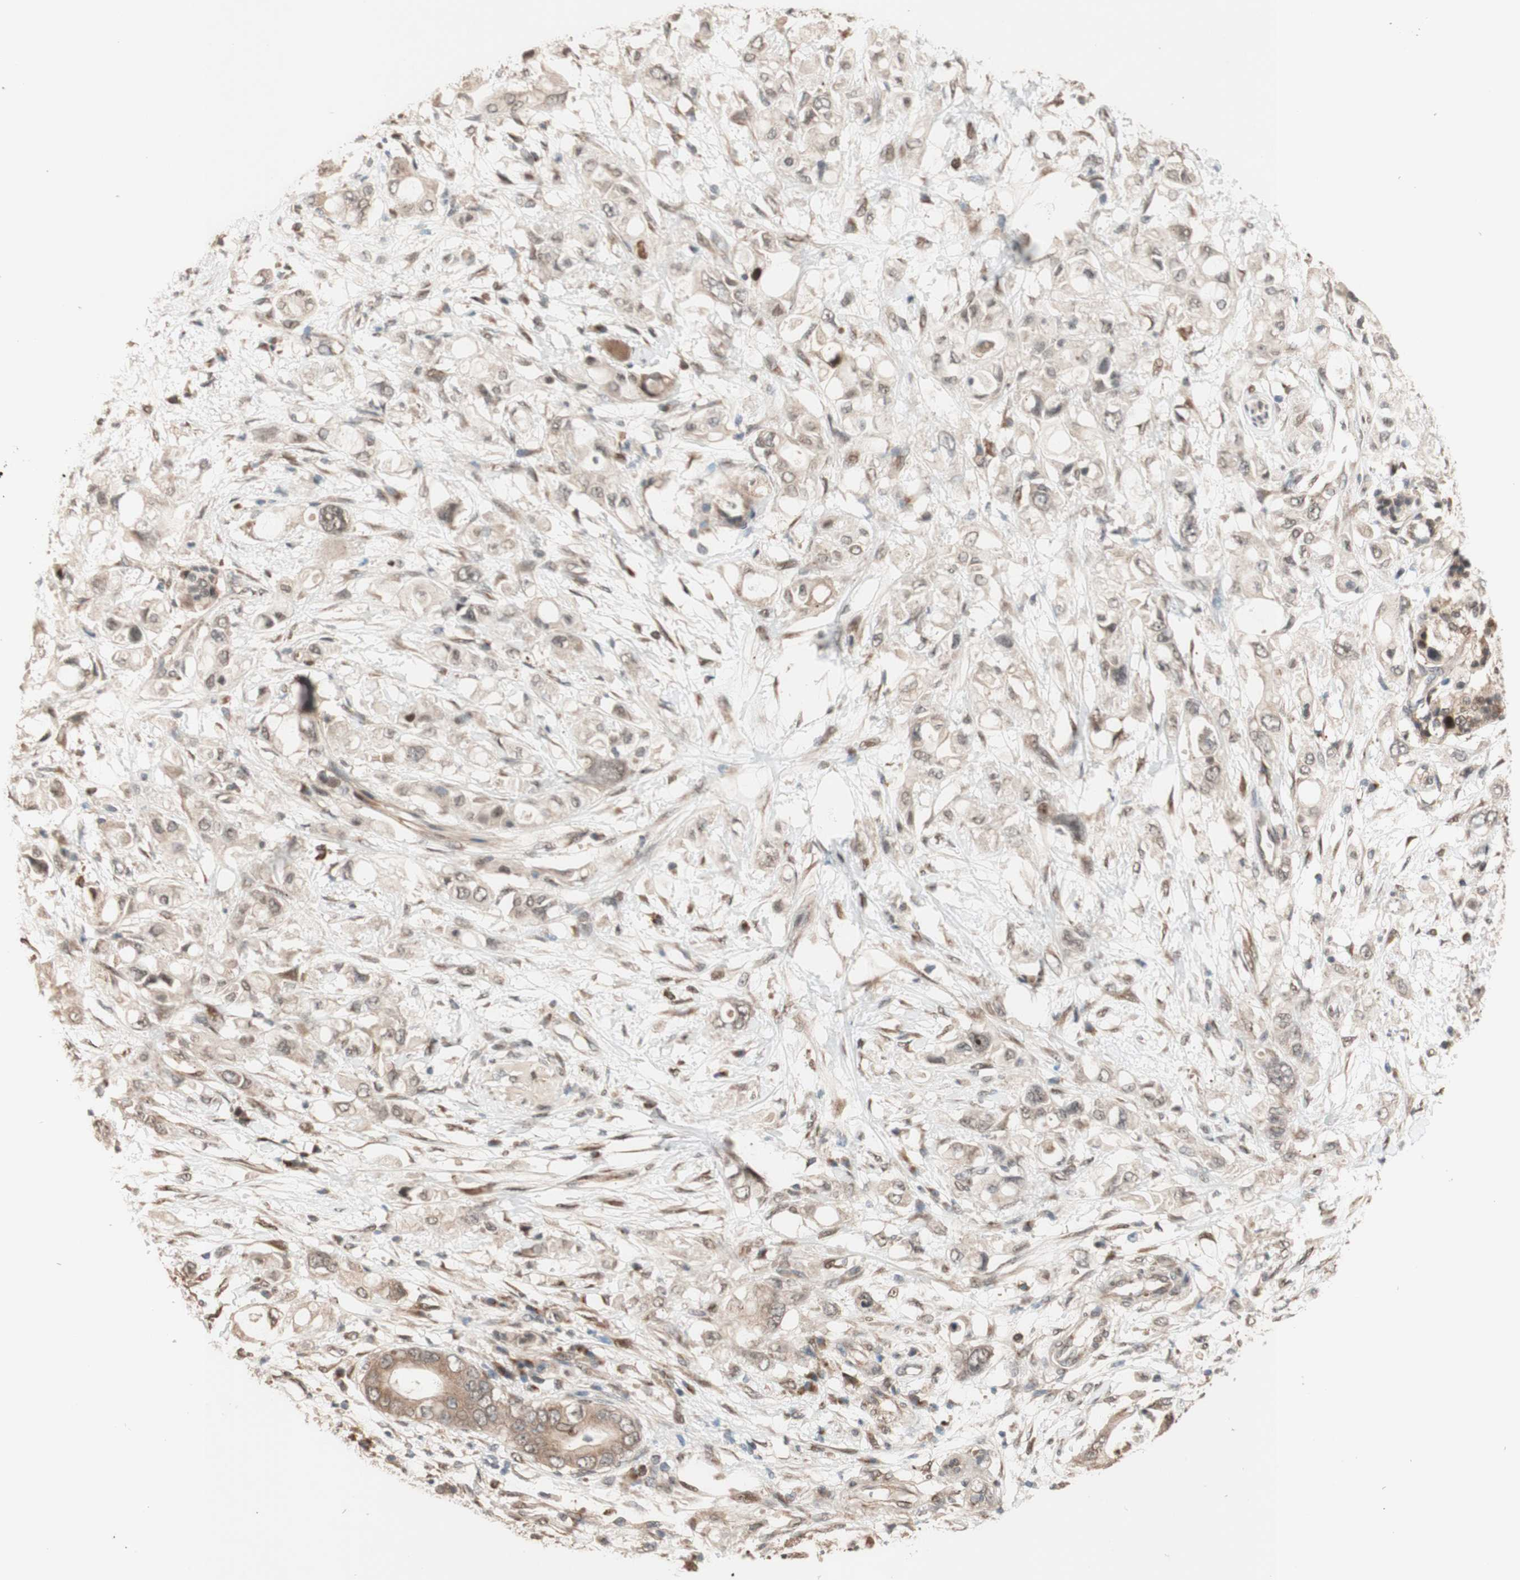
{"staining": {"intensity": "moderate", "quantity": ">75%", "location": "cytoplasmic/membranous"}, "tissue": "pancreatic cancer", "cell_type": "Tumor cells", "image_type": "cancer", "snomed": [{"axis": "morphology", "description": "Adenocarcinoma, NOS"}, {"axis": "topography", "description": "Pancreas"}], "caption": "The histopathology image exhibits a brown stain indicating the presence of a protein in the cytoplasmic/membranous of tumor cells in pancreatic cancer.", "gene": "CCNC", "patient": {"sex": "female", "age": 56}}